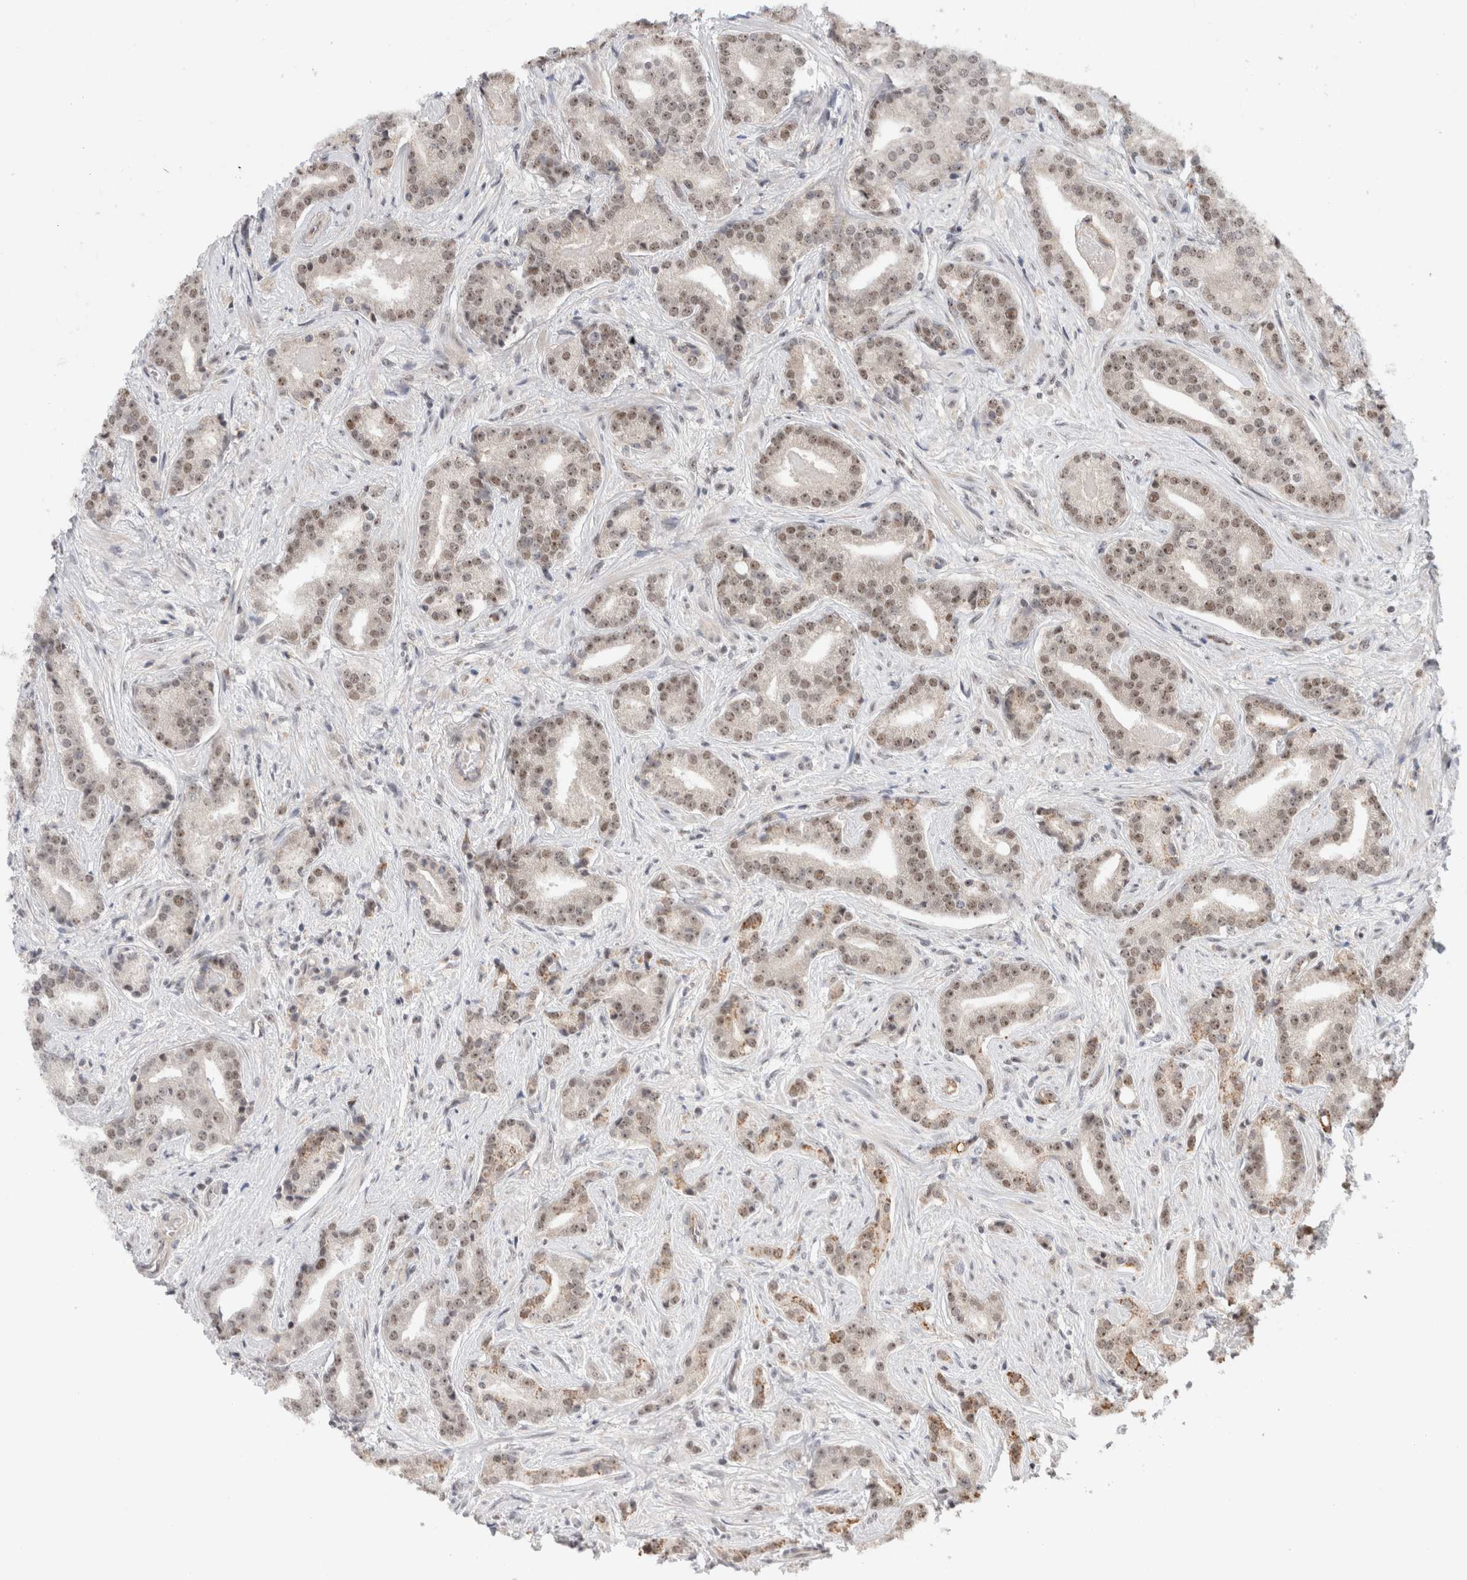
{"staining": {"intensity": "weak", "quantity": "25%-75%", "location": "nuclear"}, "tissue": "prostate cancer", "cell_type": "Tumor cells", "image_type": "cancer", "snomed": [{"axis": "morphology", "description": "Adenocarcinoma, Low grade"}, {"axis": "topography", "description": "Prostate"}], "caption": "Prostate cancer (adenocarcinoma (low-grade)) stained for a protein (brown) displays weak nuclear positive staining in approximately 25%-75% of tumor cells.", "gene": "MPHOSPH6", "patient": {"sex": "male", "age": 67}}